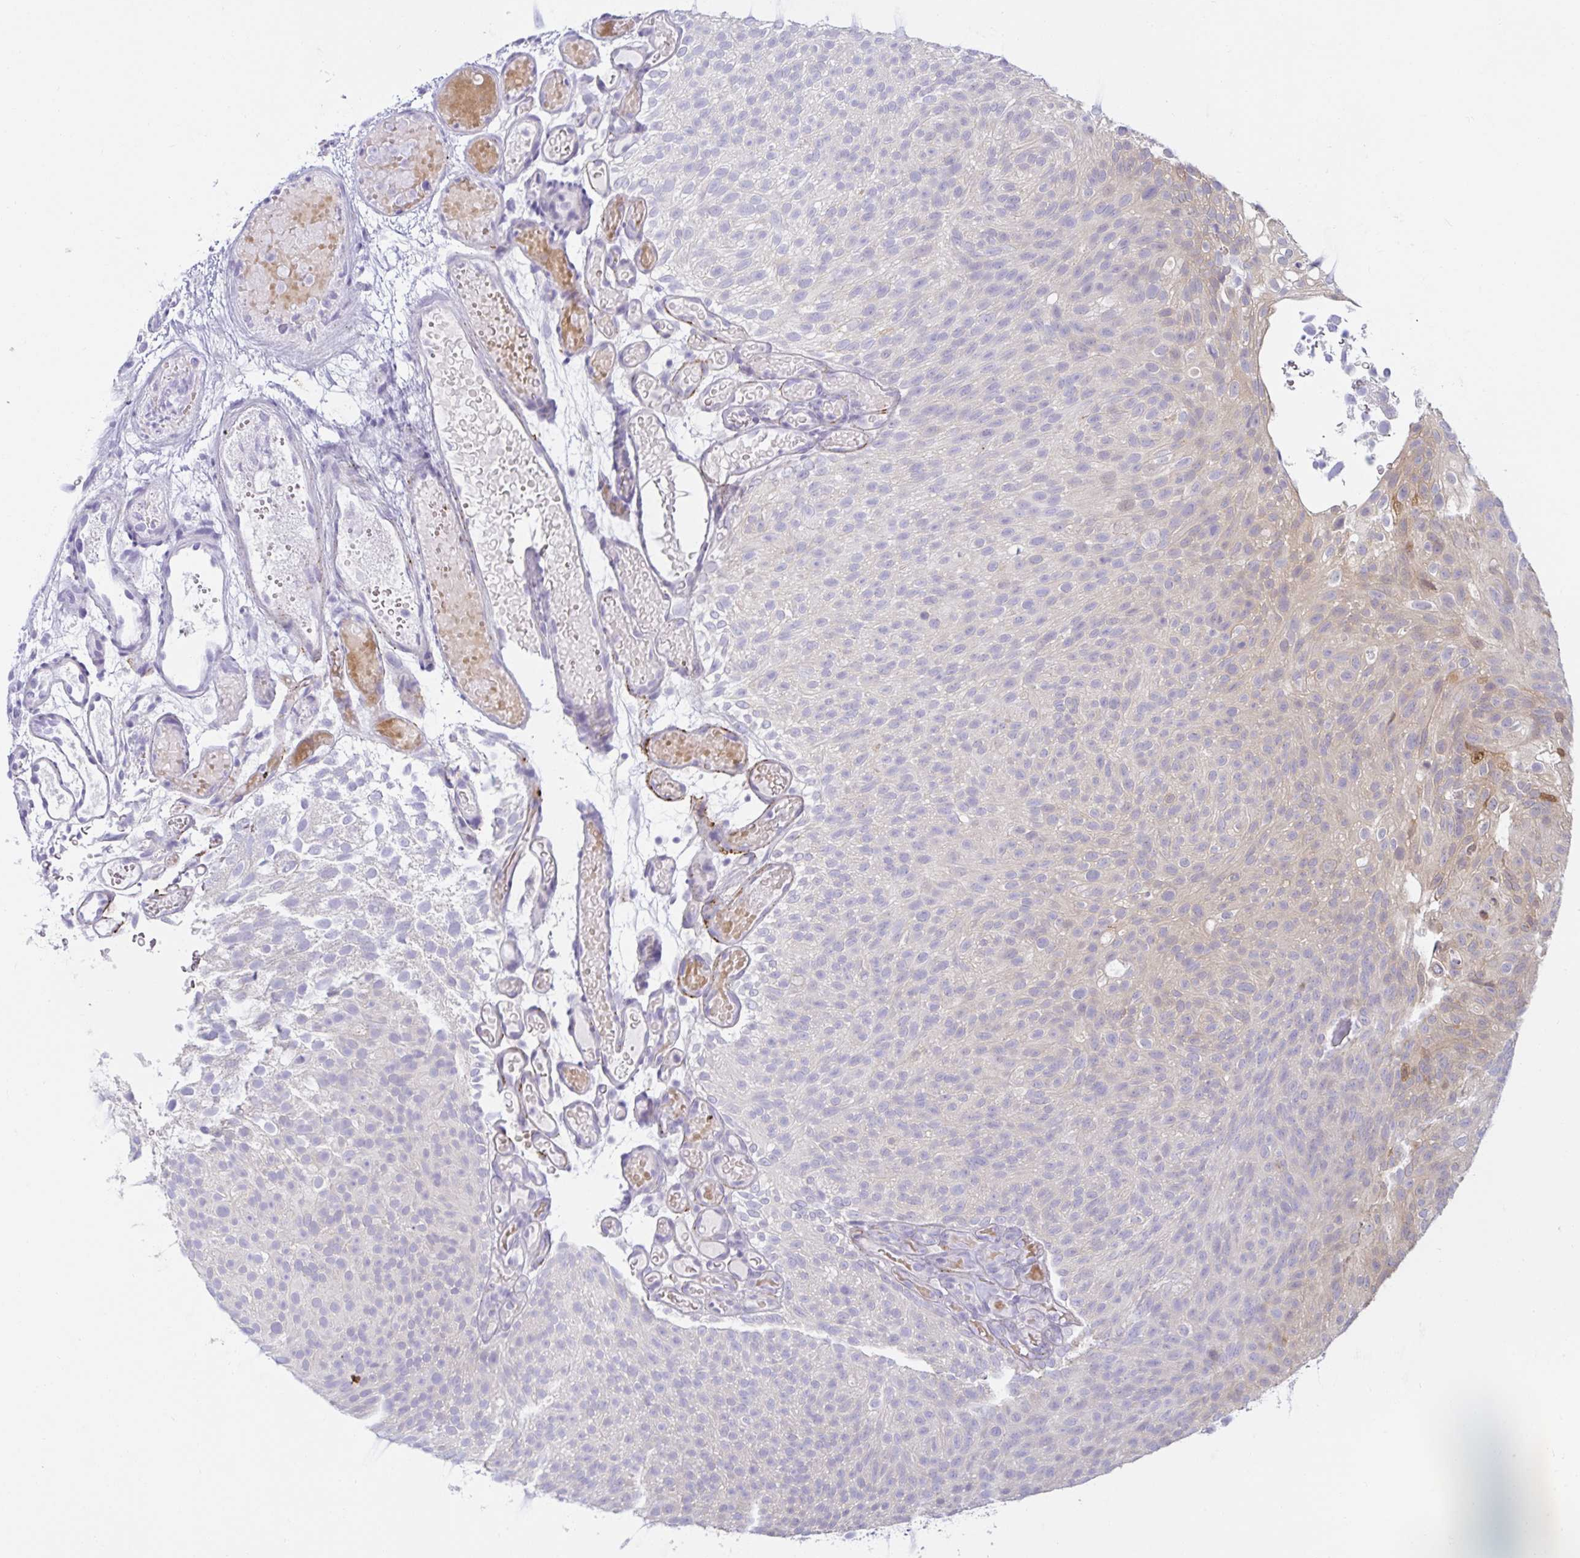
{"staining": {"intensity": "negative", "quantity": "none", "location": "none"}, "tissue": "urothelial cancer", "cell_type": "Tumor cells", "image_type": "cancer", "snomed": [{"axis": "morphology", "description": "Urothelial carcinoma, Low grade"}, {"axis": "topography", "description": "Urinary bladder"}], "caption": "Histopathology image shows no significant protein positivity in tumor cells of urothelial cancer. (DAB (3,3'-diaminobenzidine) IHC visualized using brightfield microscopy, high magnification).", "gene": "MON2", "patient": {"sex": "male", "age": 78}}